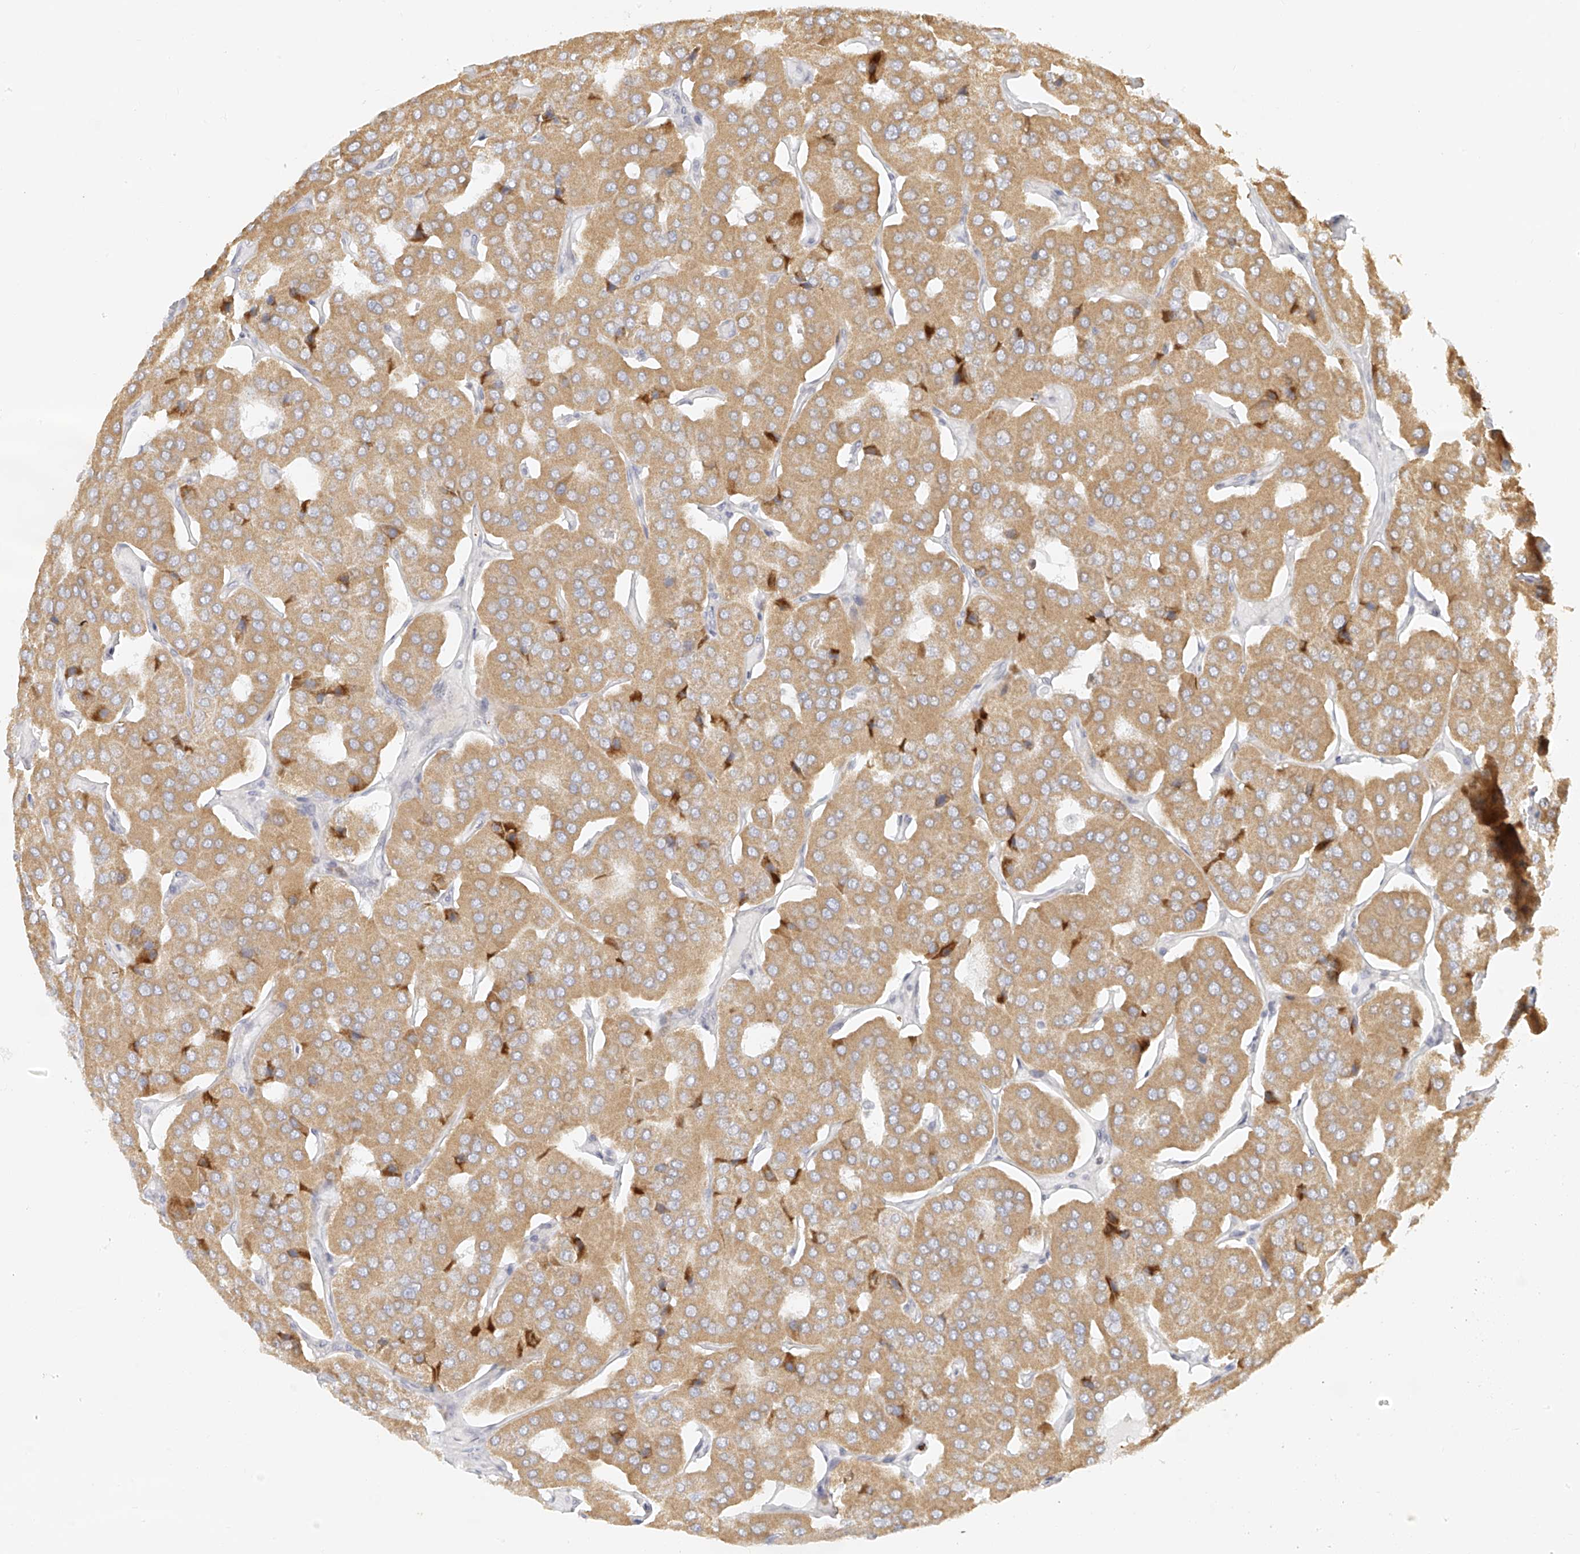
{"staining": {"intensity": "moderate", "quantity": ">75%", "location": "cytoplasmic/membranous"}, "tissue": "parathyroid gland", "cell_type": "Glandular cells", "image_type": "normal", "snomed": [{"axis": "morphology", "description": "Normal tissue, NOS"}, {"axis": "morphology", "description": "Adenoma, NOS"}, {"axis": "topography", "description": "Parathyroid gland"}], "caption": "Immunohistochemical staining of normal human parathyroid gland demonstrates moderate cytoplasmic/membranous protein staining in approximately >75% of glandular cells. The staining was performed using DAB (3,3'-diaminobenzidine) to visualize the protein expression in brown, while the nuclei were stained in blue with hematoxylin (Magnification: 20x).", "gene": "DYRK1B", "patient": {"sex": "female", "age": 86}}